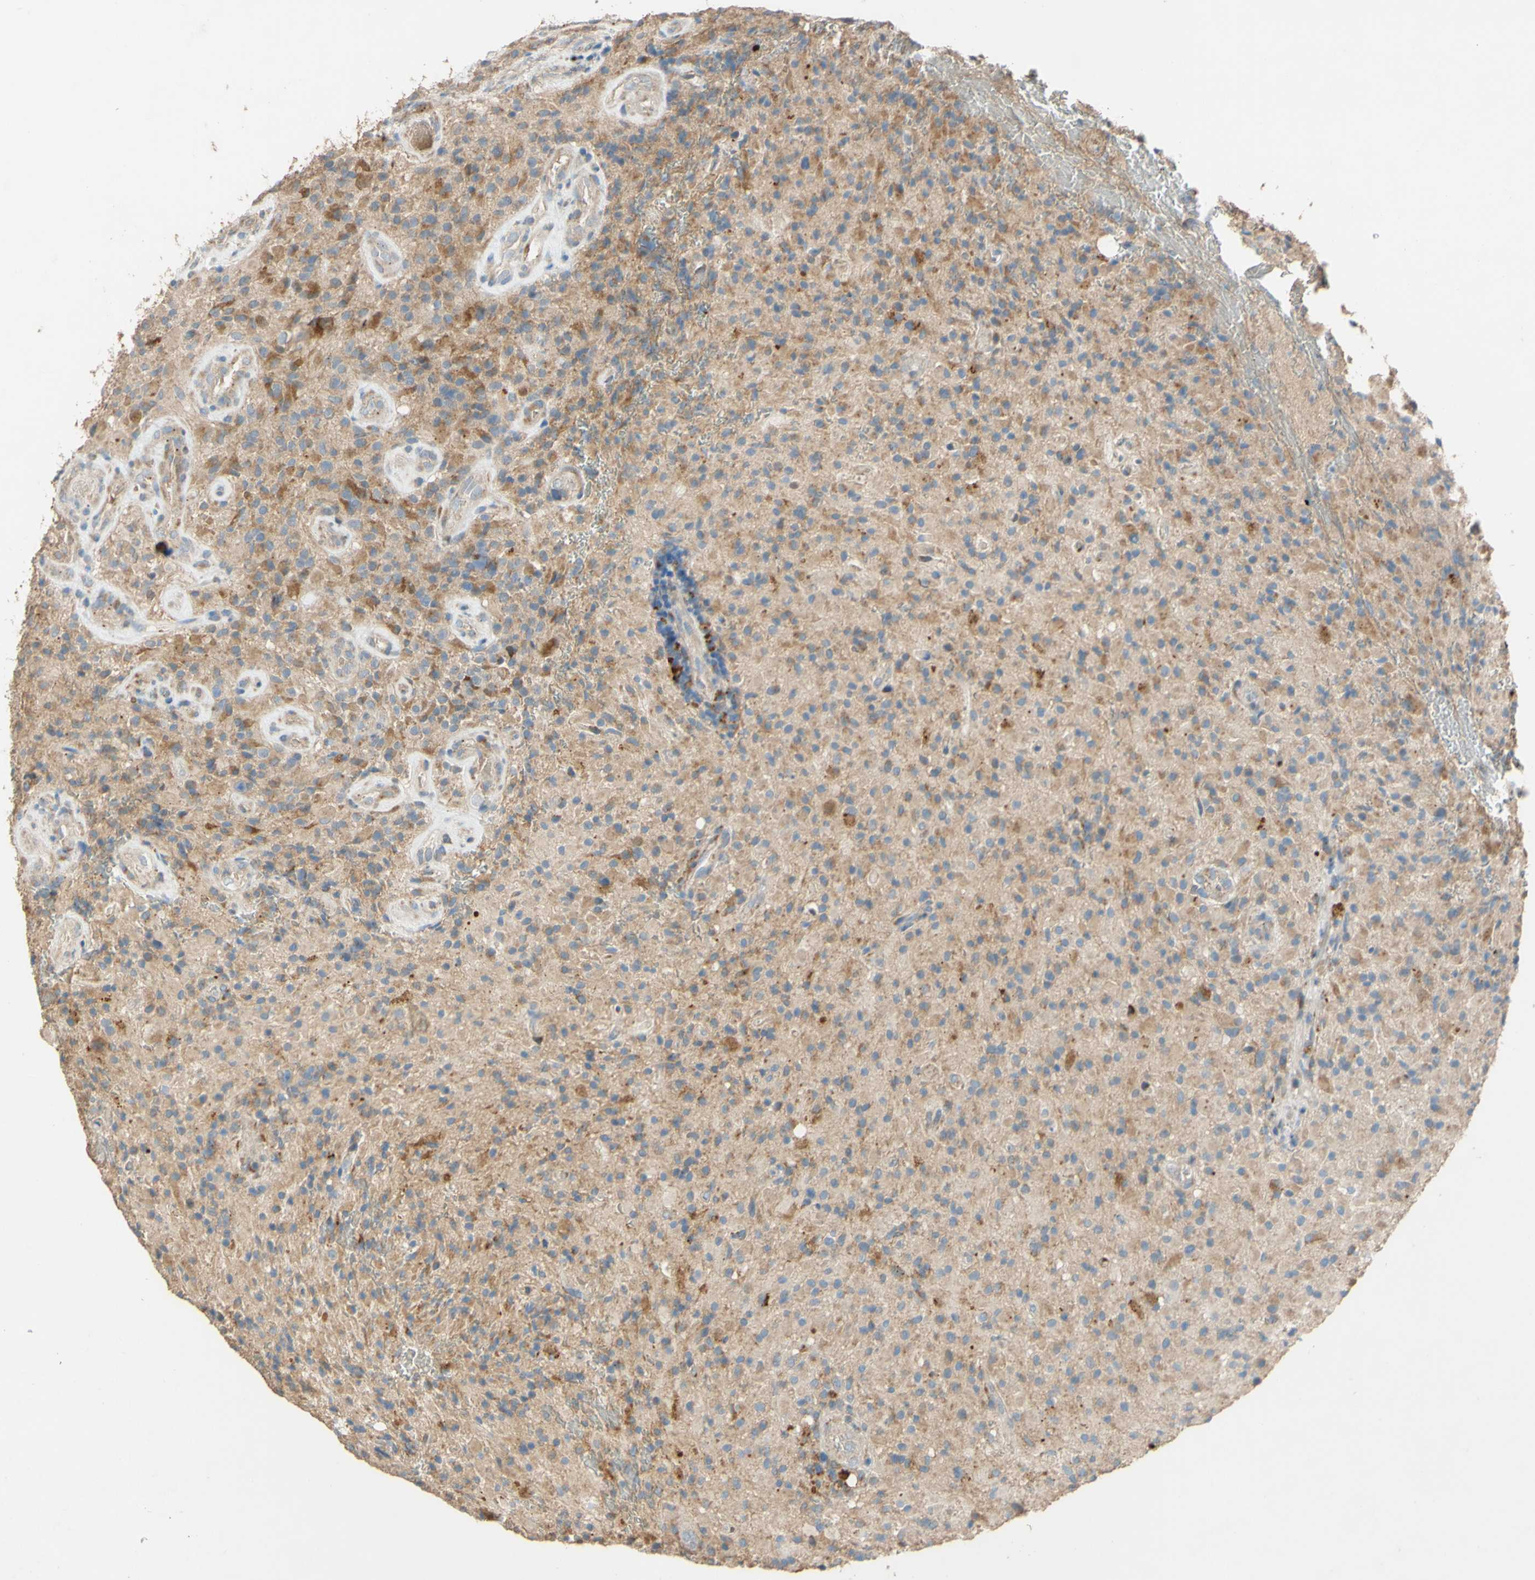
{"staining": {"intensity": "moderate", "quantity": ">75%", "location": "cytoplasmic/membranous"}, "tissue": "glioma", "cell_type": "Tumor cells", "image_type": "cancer", "snomed": [{"axis": "morphology", "description": "Glioma, malignant, High grade"}, {"axis": "topography", "description": "Brain"}], "caption": "A brown stain highlights moderate cytoplasmic/membranous staining of a protein in malignant high-grade glioma tumor cells.", "gene": "DKK3", "patient": {"sex": "male", "age": 71}}